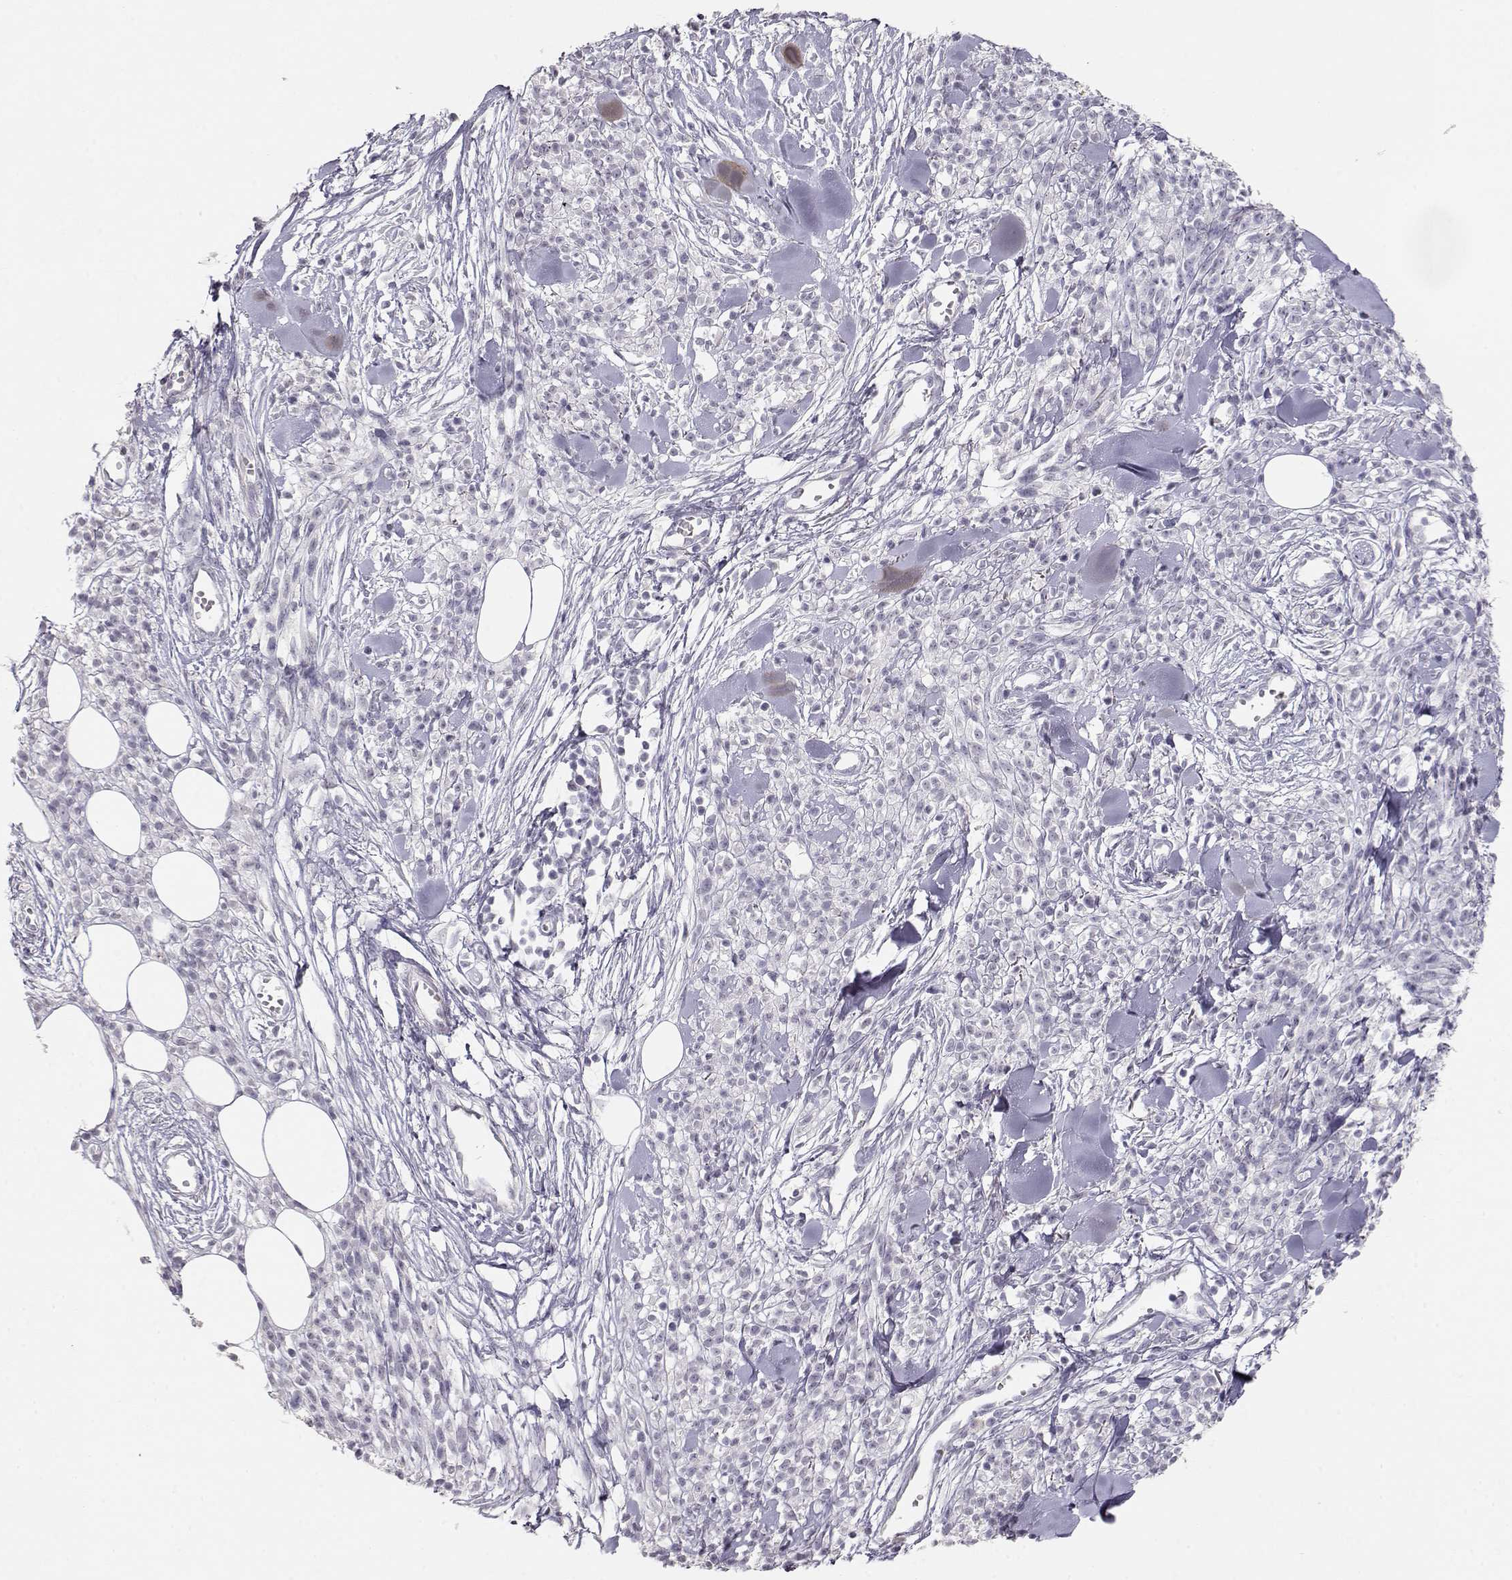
{"staining": {"intensity": "negative", "quantity": "none", "location": "none"}, "tissue": "melanoma", "cell_type": "Tumor cells", "image_type": "cancer", "snomed": [{"axis": "morphology", "description": "Malignant melanoma, NOS"}, {"axis": "topography", "description": "Skin"}, {"axis": "topography", "description": "Skin of trunk"}], "caption": "Malignant melanoma stained for a protein using immunohistochemistry (IHC) shows no positivity tumor cells.", "gene": "TKTL1", "patient": {"sex": "male", "age": 74}}